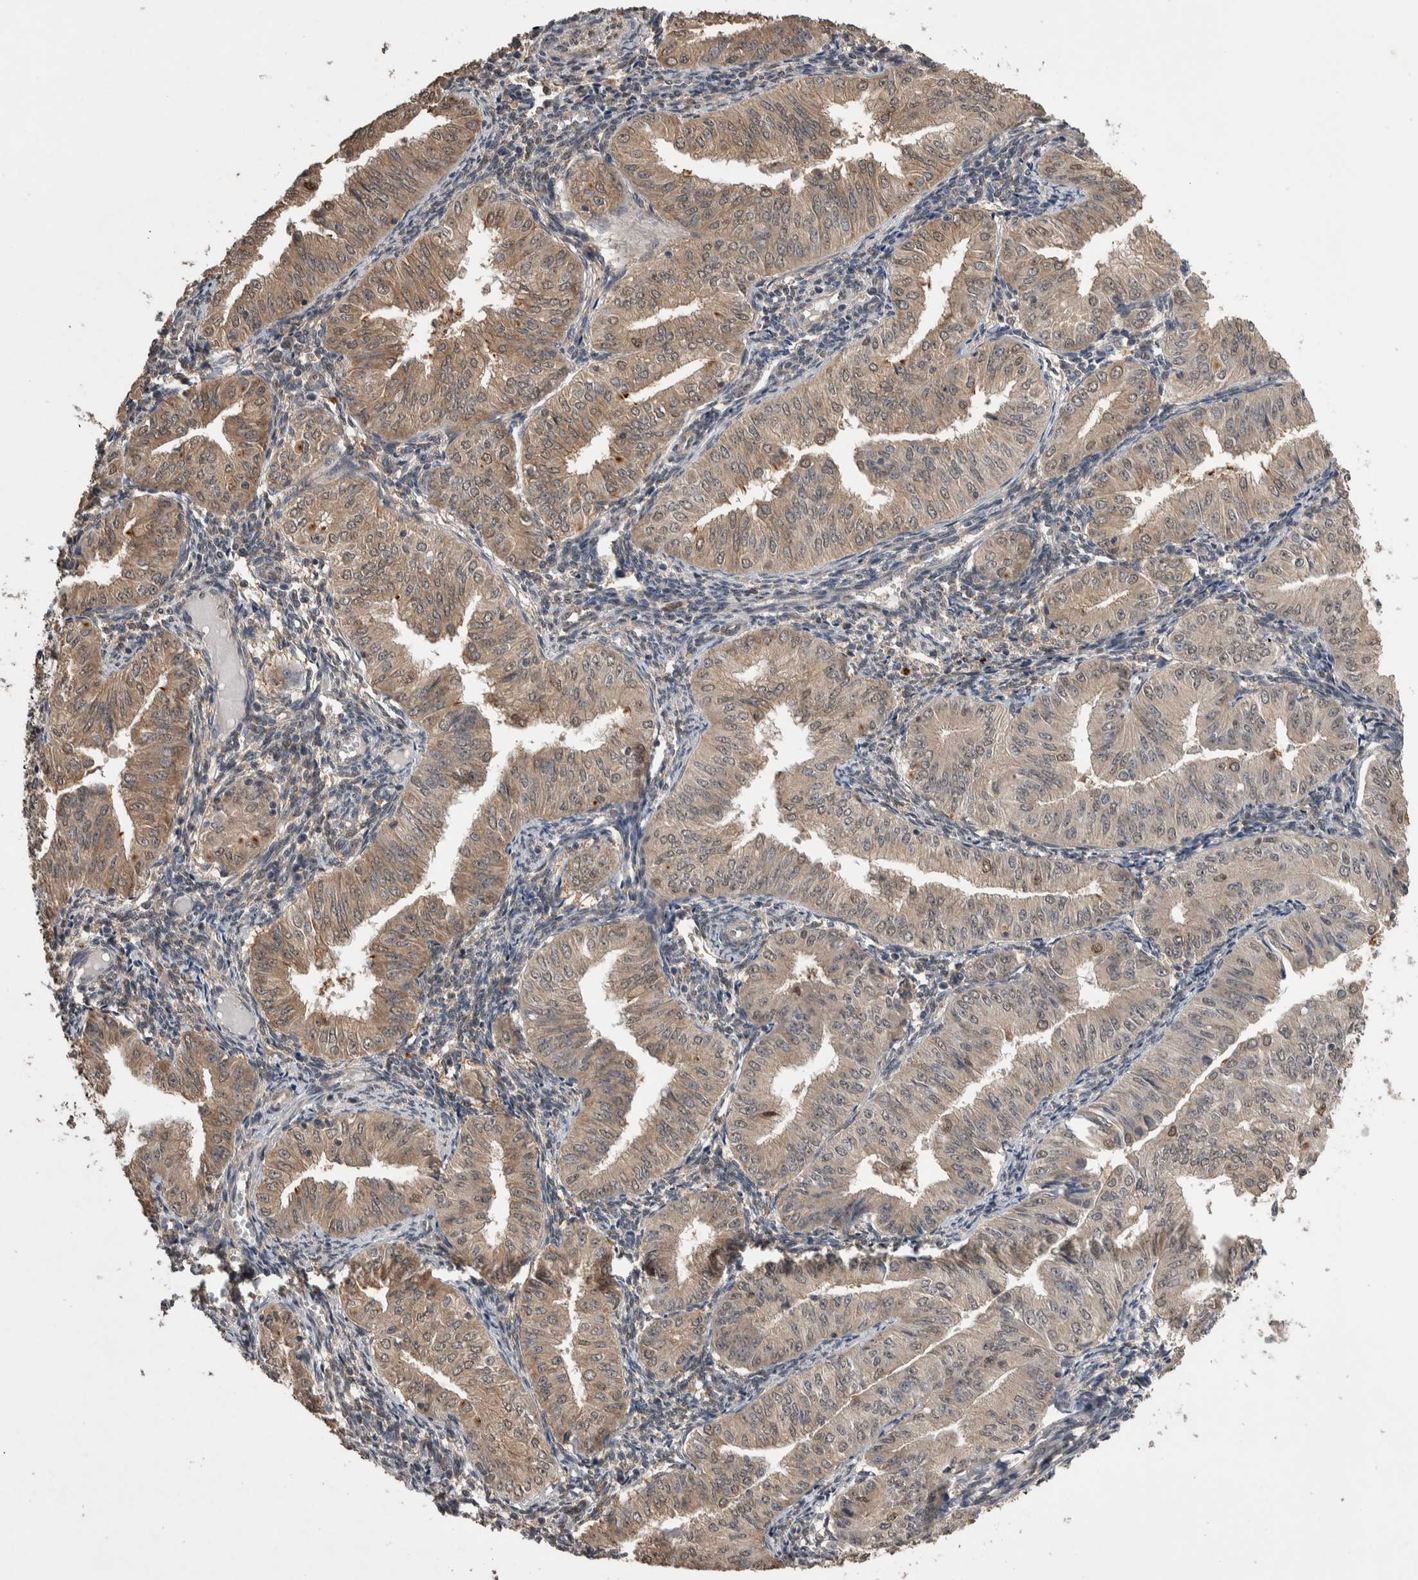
{"staining": {"intensity": "weak", "quantity": ">75%", "location": "cytoplasmic/membranous,nuclear"}, "tissue": "endometrial cancer", "cell_type": "Tumor cells", "image_type": "cancer", "snomed": [{"axis": "morphology", "description": "Normal tissue, NOS"}, {"axis": "morphology", "description": "Adenocarcinoma, NOS"}, {"axis": "topography", "description": "Endometrium"}], "caption": "Human endometrial cancer (adenocarcinoma) stained for a protein (brown) shows weak cytoplasmic/membranous and nuclear positive positivity in approximately >75% of tumor cells.", "gene": "DVL2", "patient": {"sex": "female", "age": 53}}